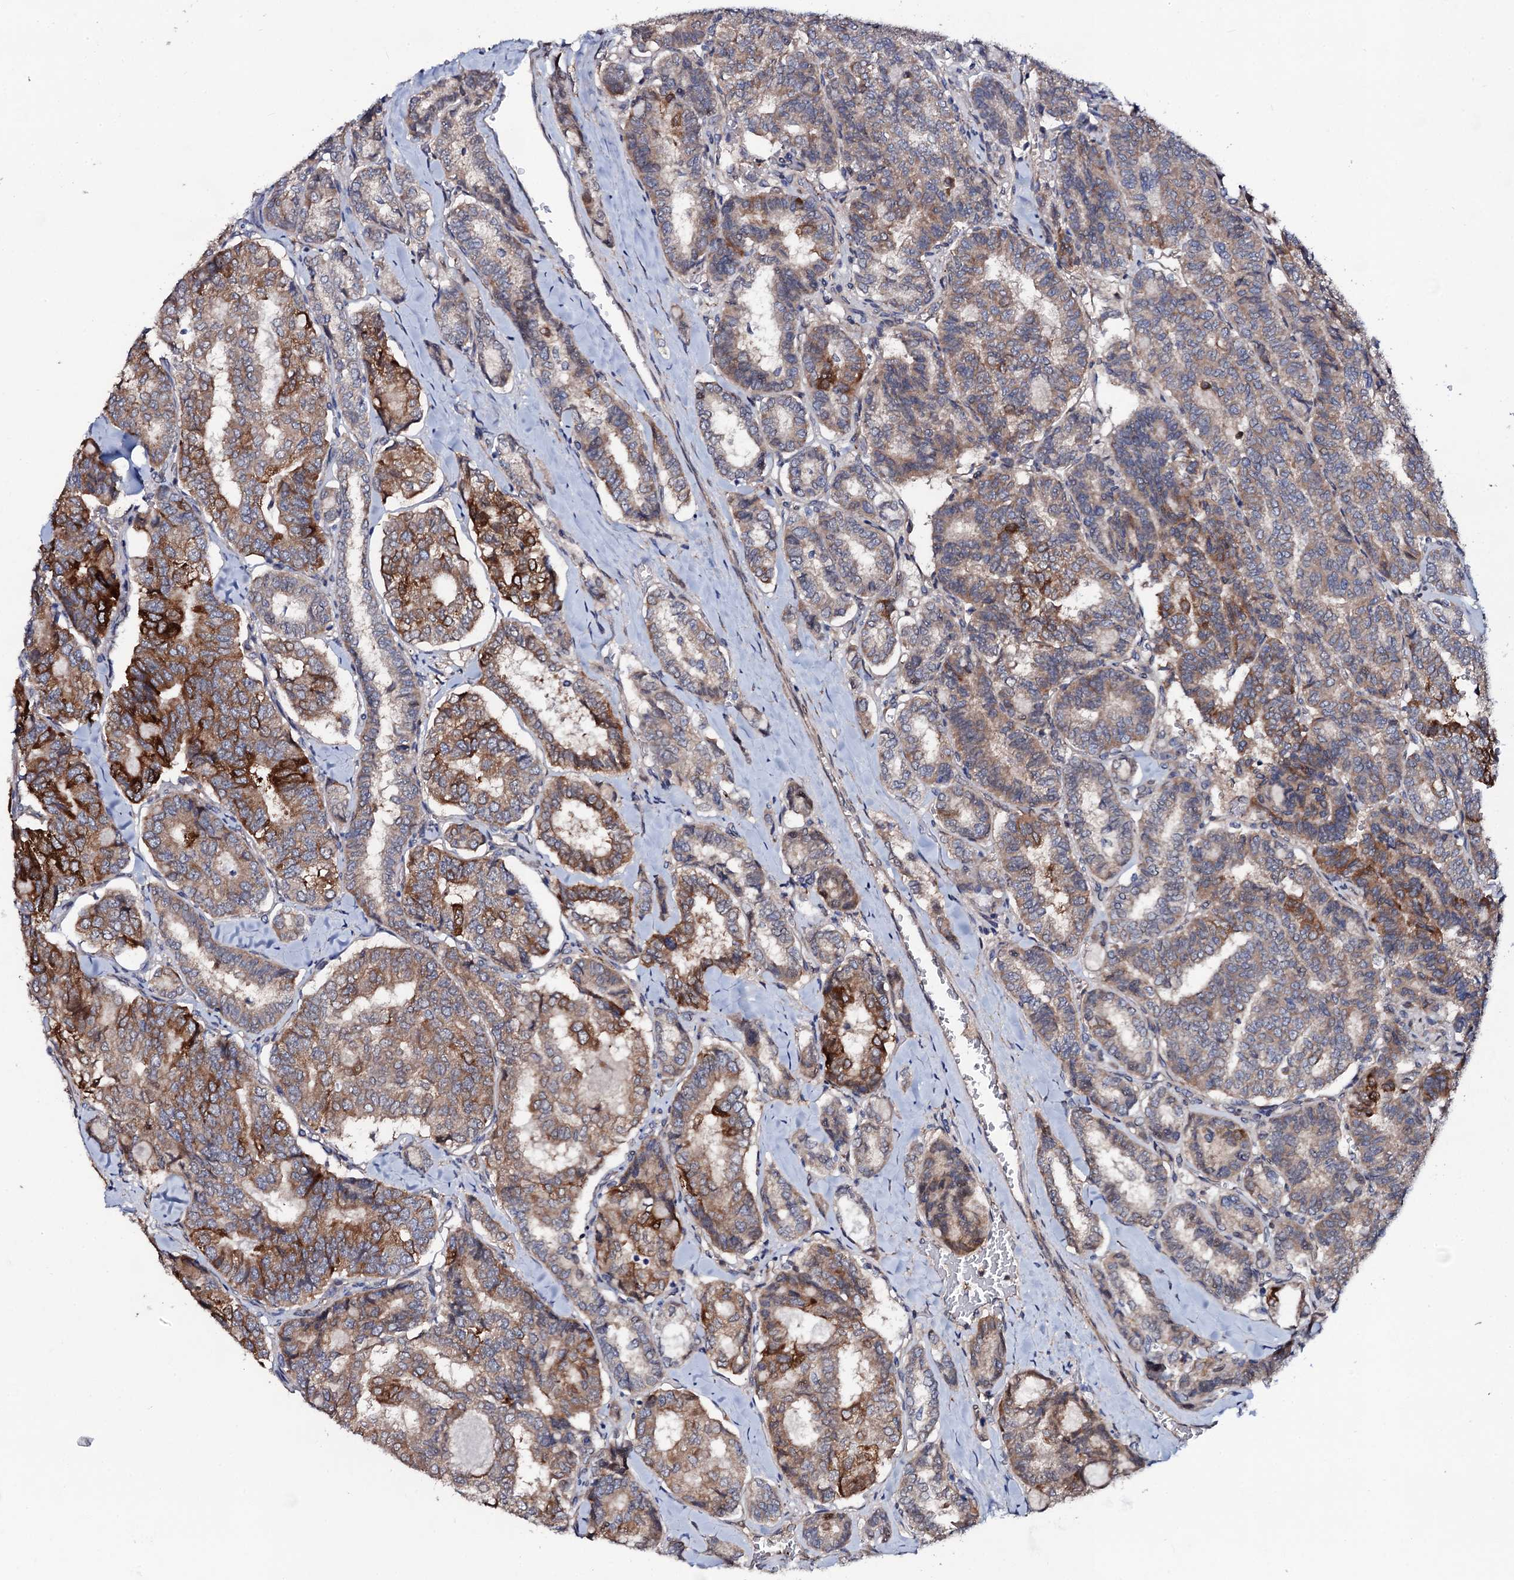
{"staining": {"intensity": "moderate", "quantity": ">75%", "location": "cytoplasmic/membranous"}, "tissue": "thyroid cancer", "cell_type": "Tumor cells", "image_type": "cancer", "snomed": [{"axis": "morphology", "description": "Papillary adenocarcinoma, NOS"}, {"axis": "topography", "description": "Thyroid gland"}], "caption": "A histopathology image of thyroid cancer (papillary adenocarcinoma) stained for a protein shows moderate cytoplasmic/membranous brown staining in tumor cells. (DAB (3,3'-diaminobenzidine) IHC with brightfield microscopy, high magnification).", "gene": "PPP1R3D", "patient": {"sex": "female", "age": 35}}